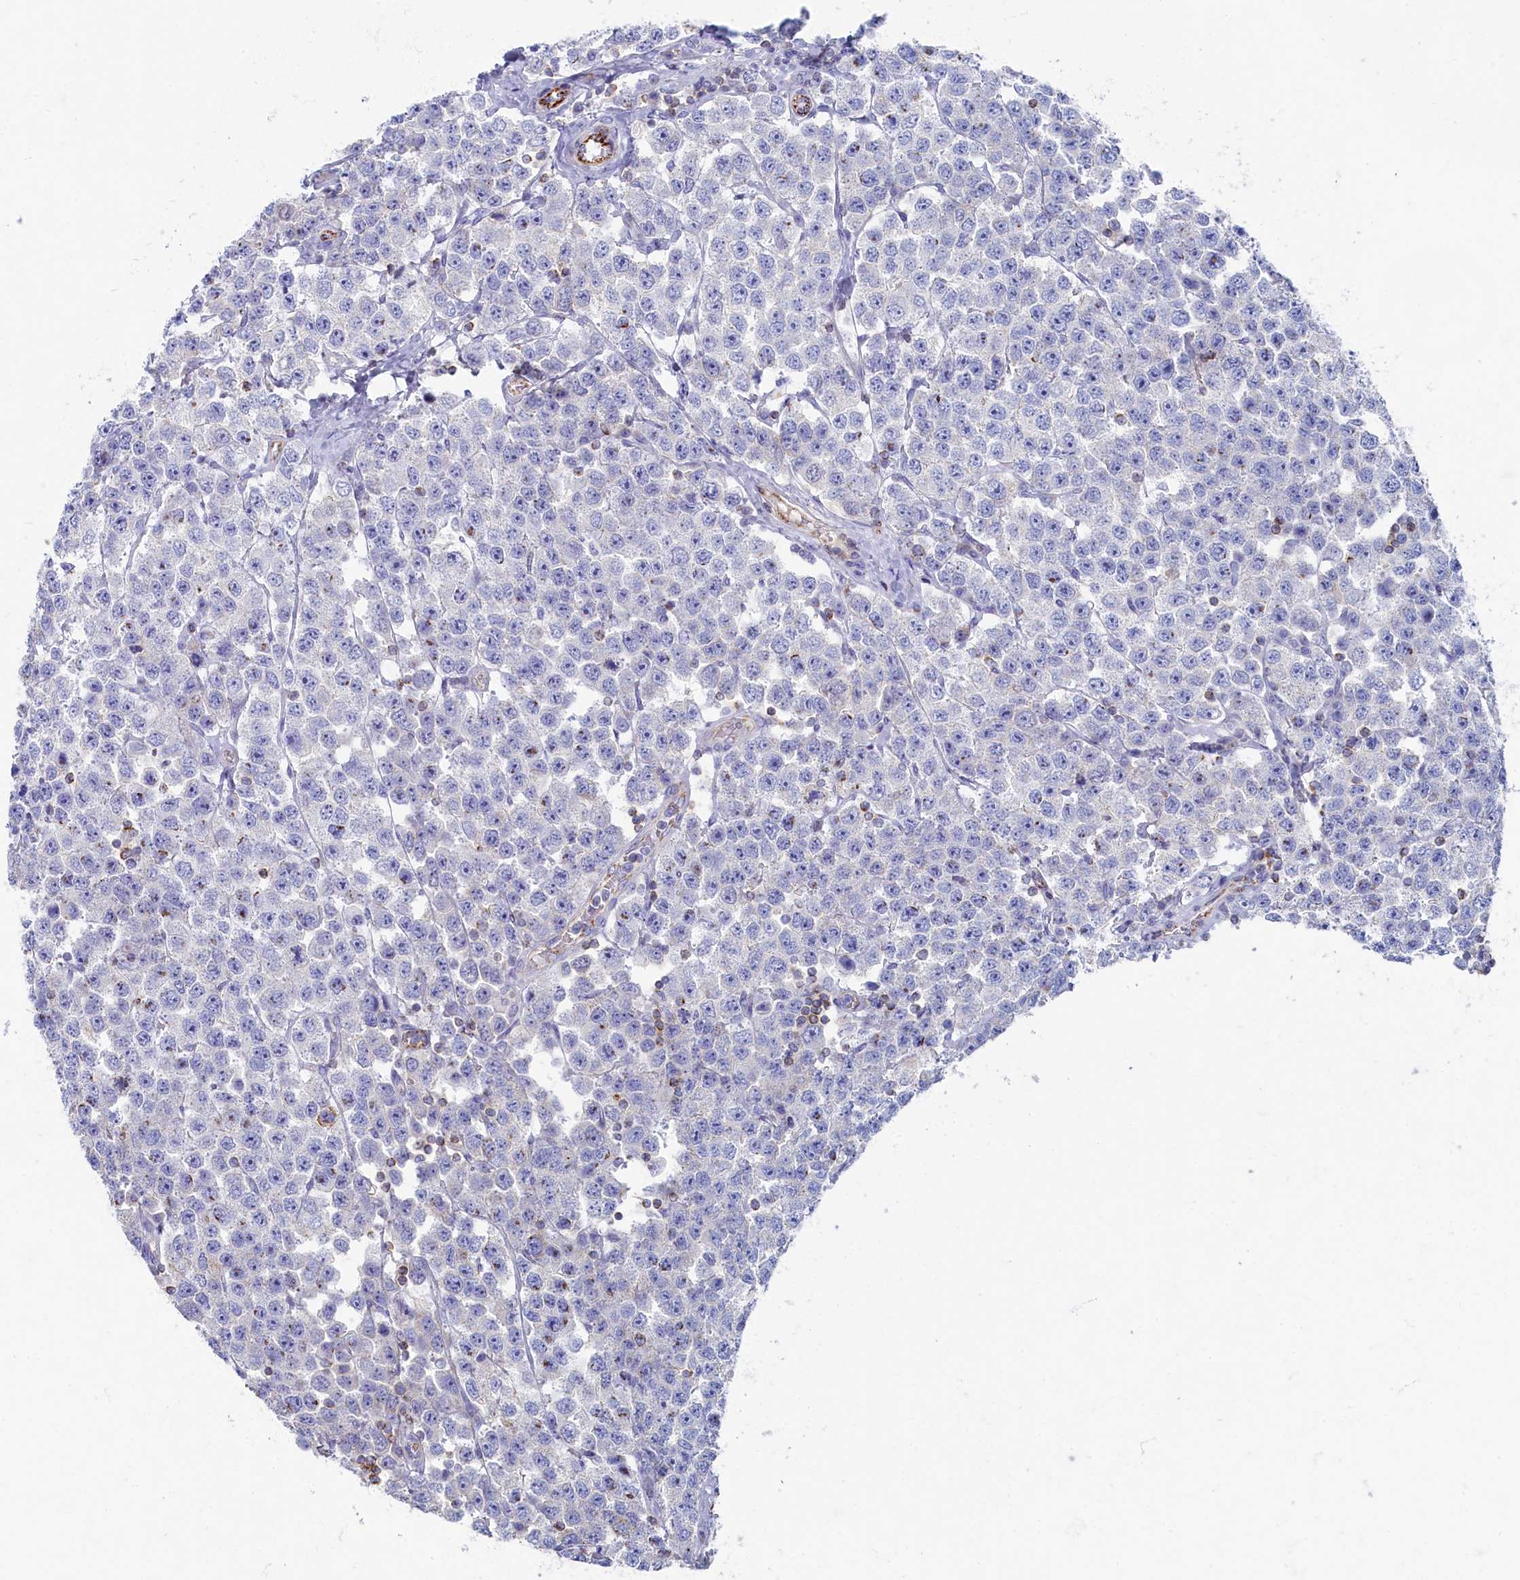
{"staining": {"intensity": "negative", "quantity": "none", "location": "none"}, "tissue": "testis cancer", "cell_type": "Tumor cells", "image_type": "cancer", "snomed": [{"axis": "morphology", "description": "Seminoma, NOS"}, {"axis": "topography", "description": "Testis"}], "caption": "The immunohistochemistry image has no significant expression in tumor cells of testis cancer (seminoma) tissue.", "gene": "OCIAD2", "patient": {"sex": "male", "age": 28}}